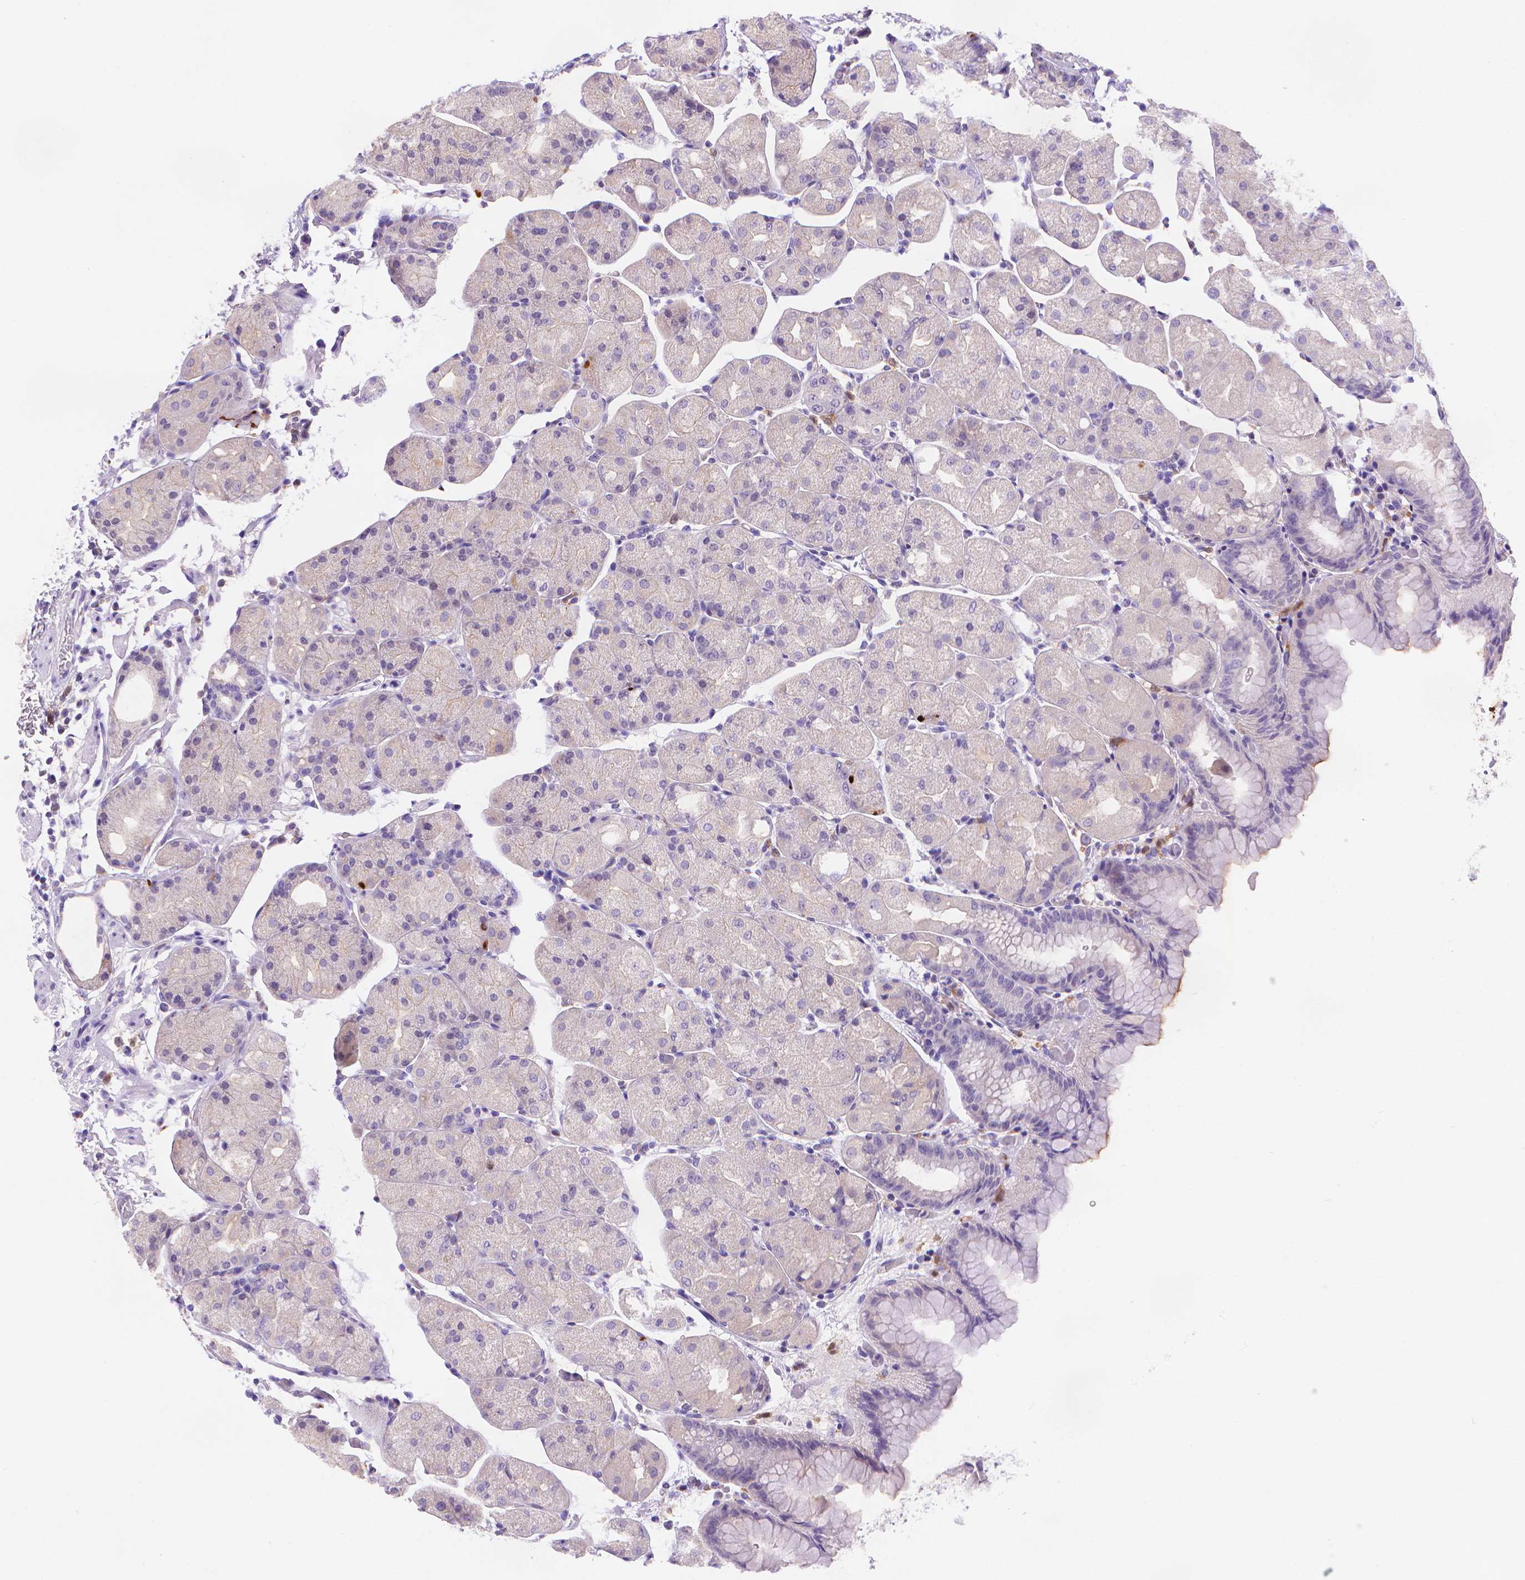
{"staining": {"intensity": "negative", "quantity": "none", "location": "none"}, "tissue": "stomach", "cell_type": "Glandular cells", "image_type": "normal", "snomed": [{"axis": "morphology", "description": "Normal tissue, NOS"}, {"axis": "topography", "description": "Stomach, upper"}, {"axis": "topography", "description": "Stomach"}, {"axis": "topography", "description": "Stomach, lower"}], "caption": "Immunohistochemical staining of unremarkable stomach exhibits no significant expression in glandular cells.", "gene": "FGD2", "patient": {"sex": "male", "age": 62}}